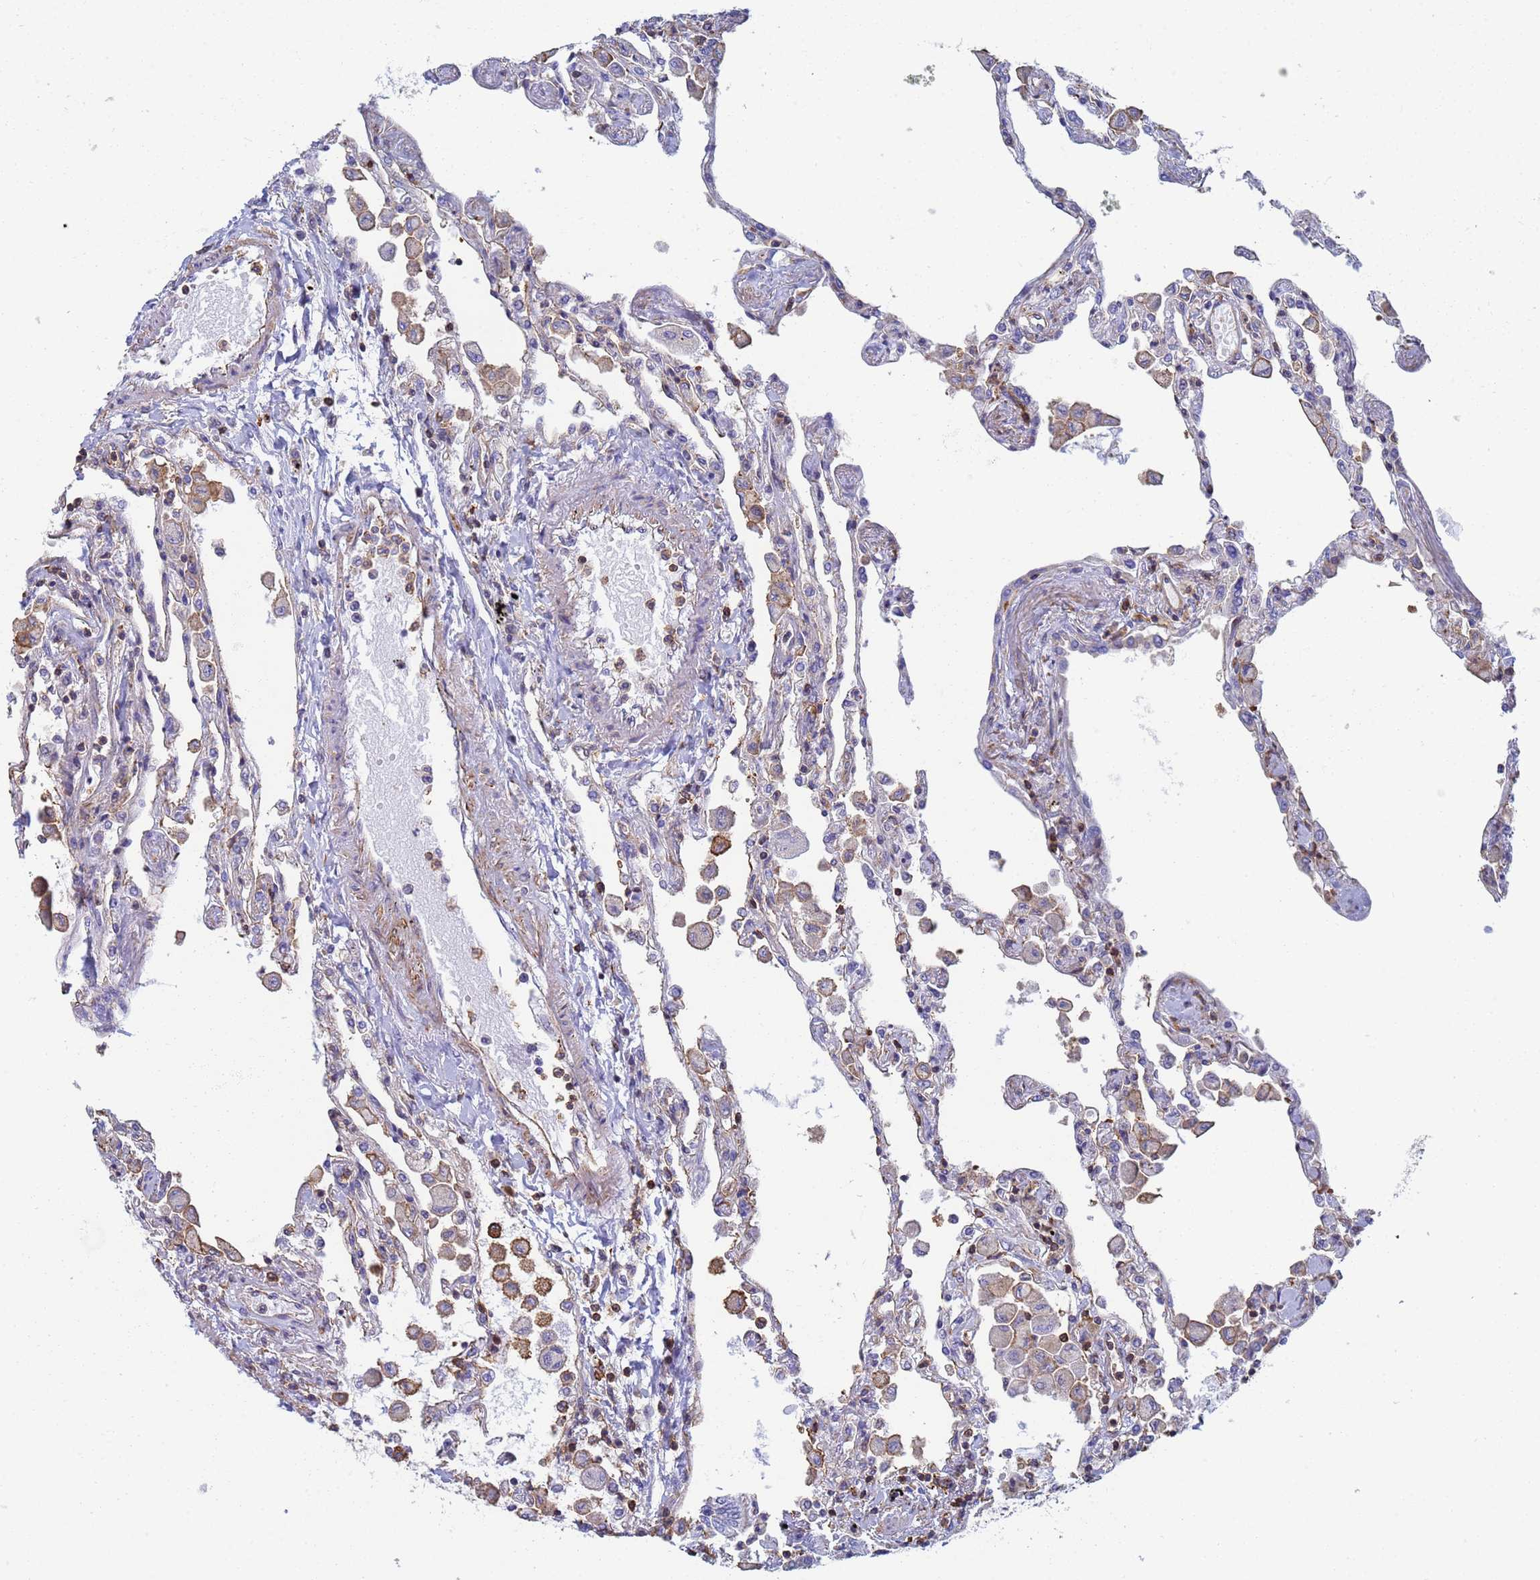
{"staining": {"intensity": "weak", "quantity": "<25%", "location": "cytoplasmic/membranous"}, "tissue": "lung", "cell_type": "Alveolar cells", "image_type": "normal", "snomed": [{"axis": "morphology", "description": "Normal tissue, NOS"}, {"axis": "topography", "description": "Bronchus"}, {"axis": "topography", "description": "Lung"}], "caption": "Alveolar cells show no significant staining in unremarkable lung.", "gene": "ZNG1A", "patient": {"sex": "female", "age": 49}}